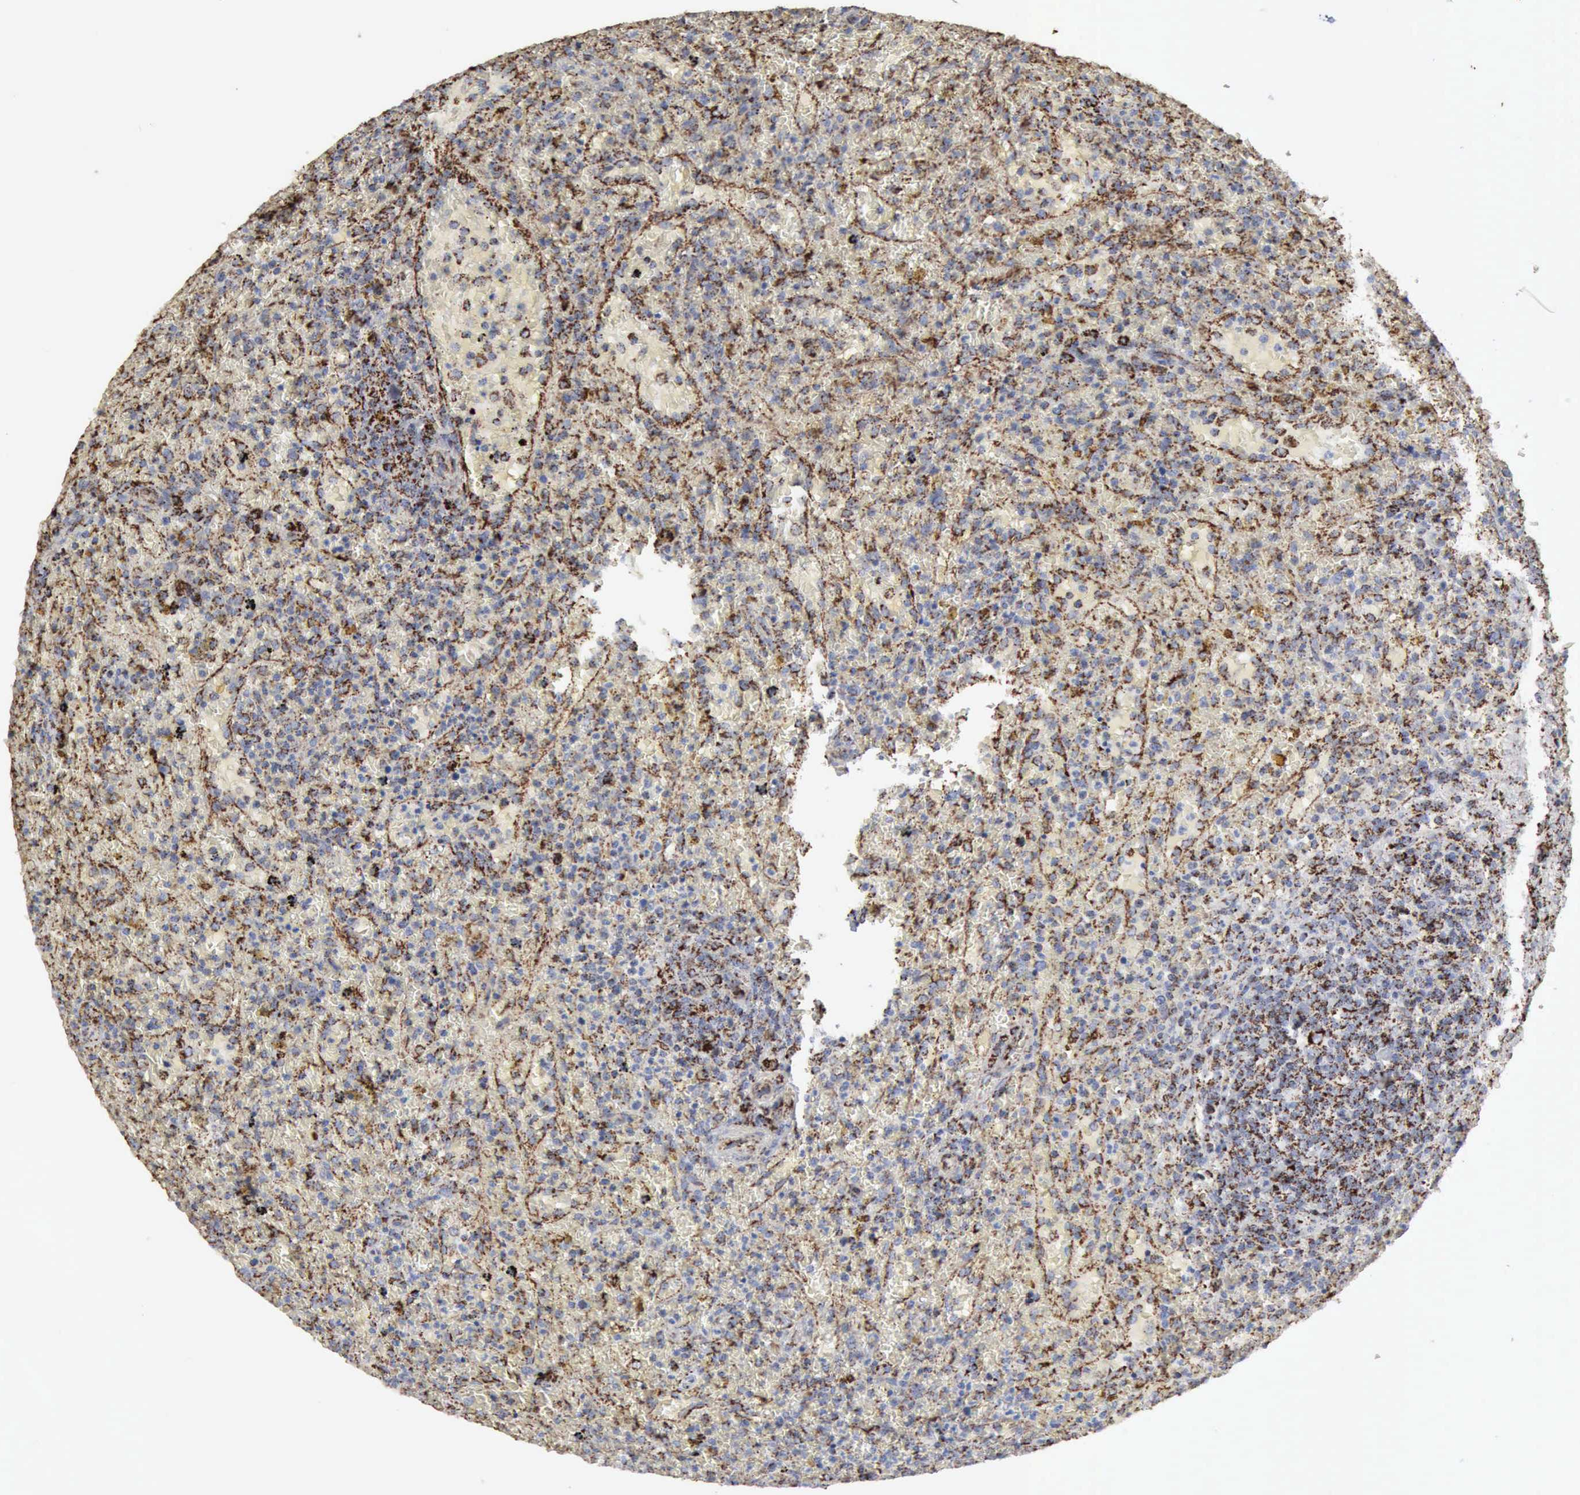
{"staining": {"intensity": "strong", "quantity": ">75%", "location": "cytoplasmic/membranous"}, "tissue": "lymphoma", "cell_type": "Tumor cells", "image_type": "cancer", "snomed": [{"axis": "morphology", "description": "Malignant lymphoma, non-Hodgkin's type, High grade"}, {"axis": "topography", "description": "Spleen"}, {"axis": "topography", "description": "Lymph node"}], "caption": "IHC histopathology image of human lymphoma stained for a protein (brown), which displays high levels of strong cytoplasmic/membranous staining in approximately >75% of tumor cells.", "gene": "ACO2", "patient": {"sex": "female", "age": 70}}